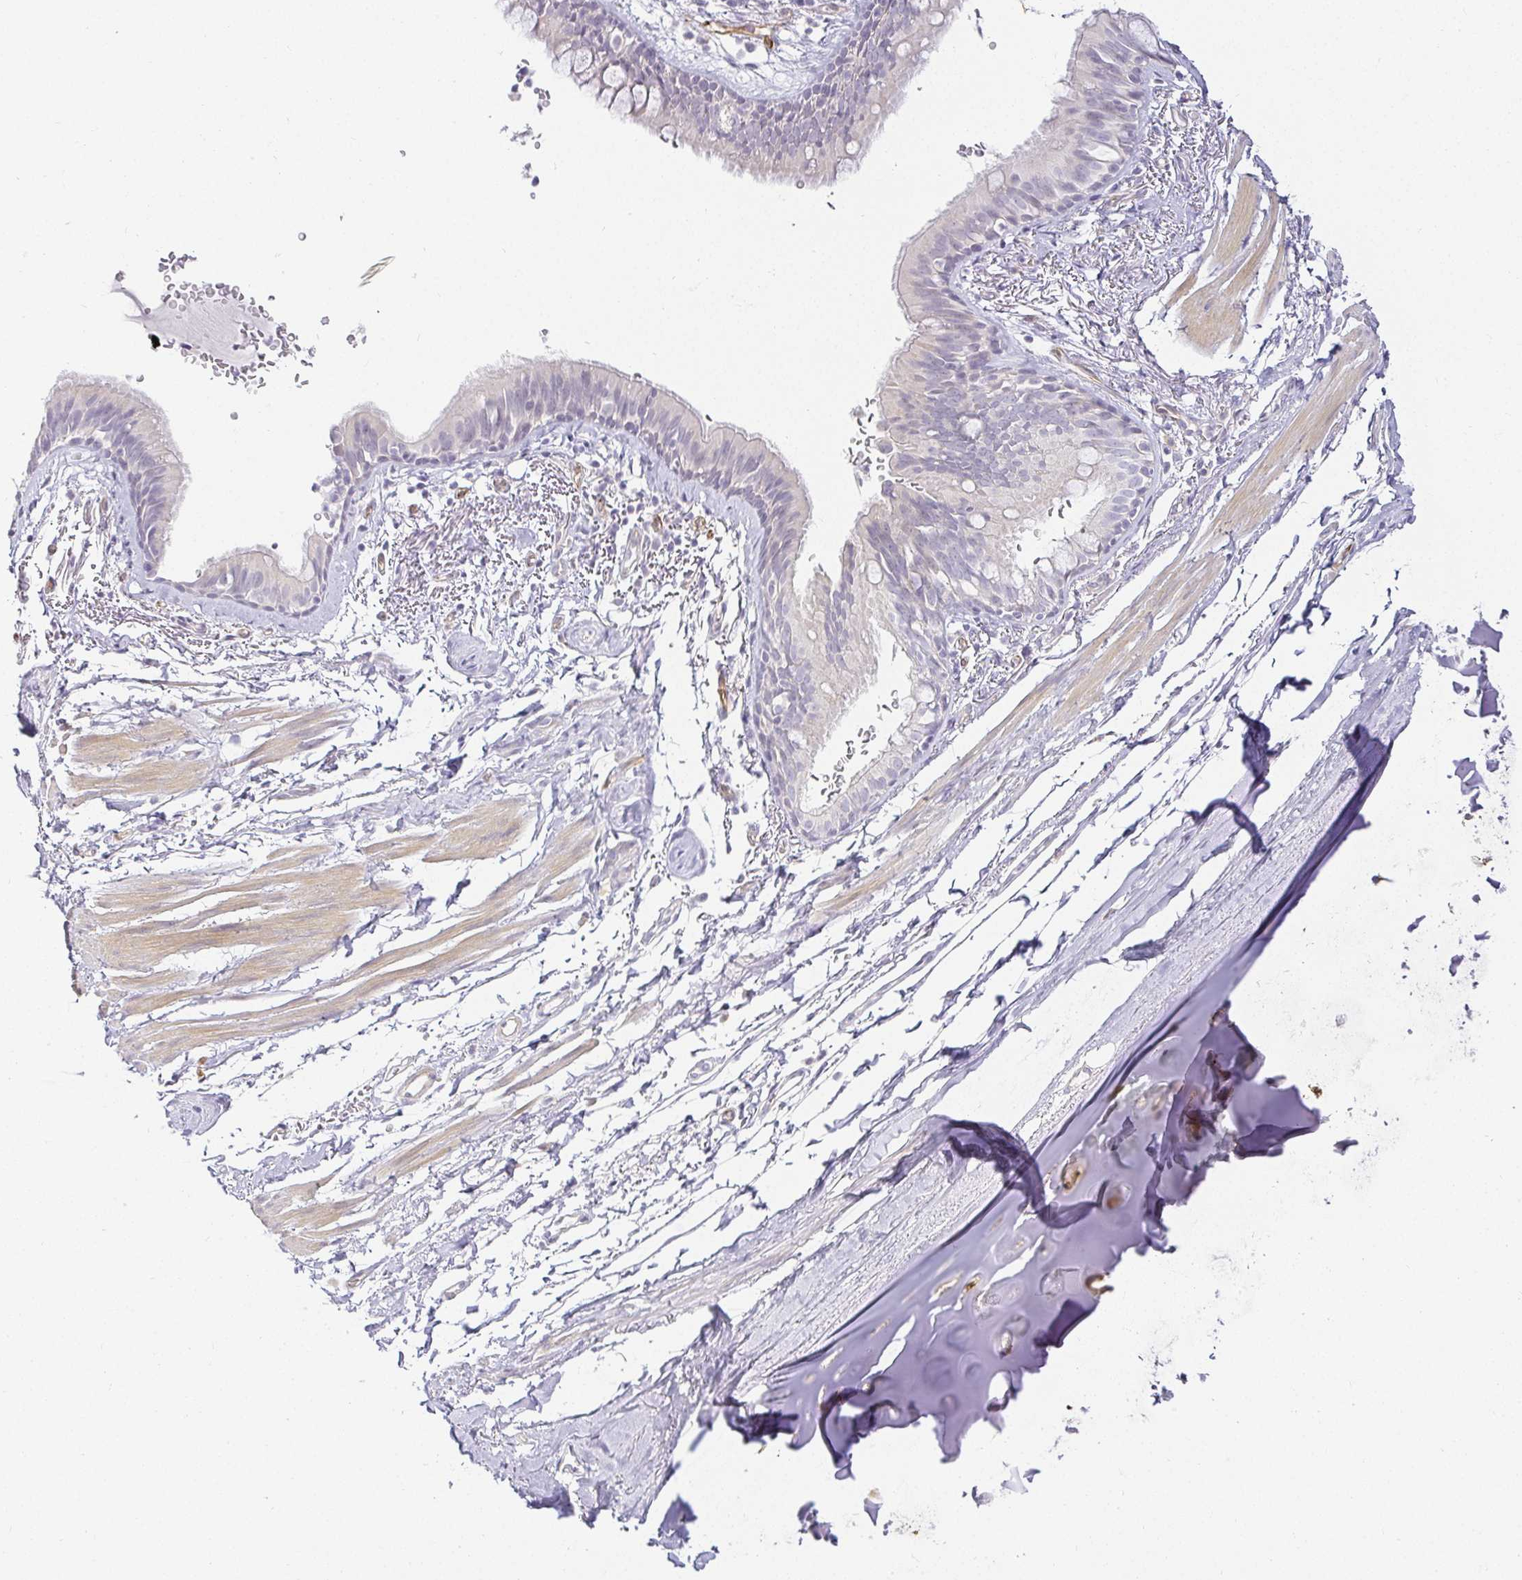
{"staining": {"intensity": "negative", "quantity": "none", "location": "none"}, "tissue": "bronchus", "cell_type": "Respiratory epithelial cells", "image_type": "normal", "snomed": [{"axis": "morphology", "description": "Normal tissue, NOS"}, {"axis": "topography", "description": "Bronchus"}], "caption": "DAB (3,3'-diaminobenzidine) immunohistochemical staining of unremarkable human bronchus exhibits no significant staining in respiratory epithelial cells. Brightfield microscopy of IHC stained with DAB (3,3'-diaminobenzidine) (brown) and hematoxylin (blue), captured at high magnification.", "gene": "ACAN", "patient": {"sex": "male", "age": 67}}